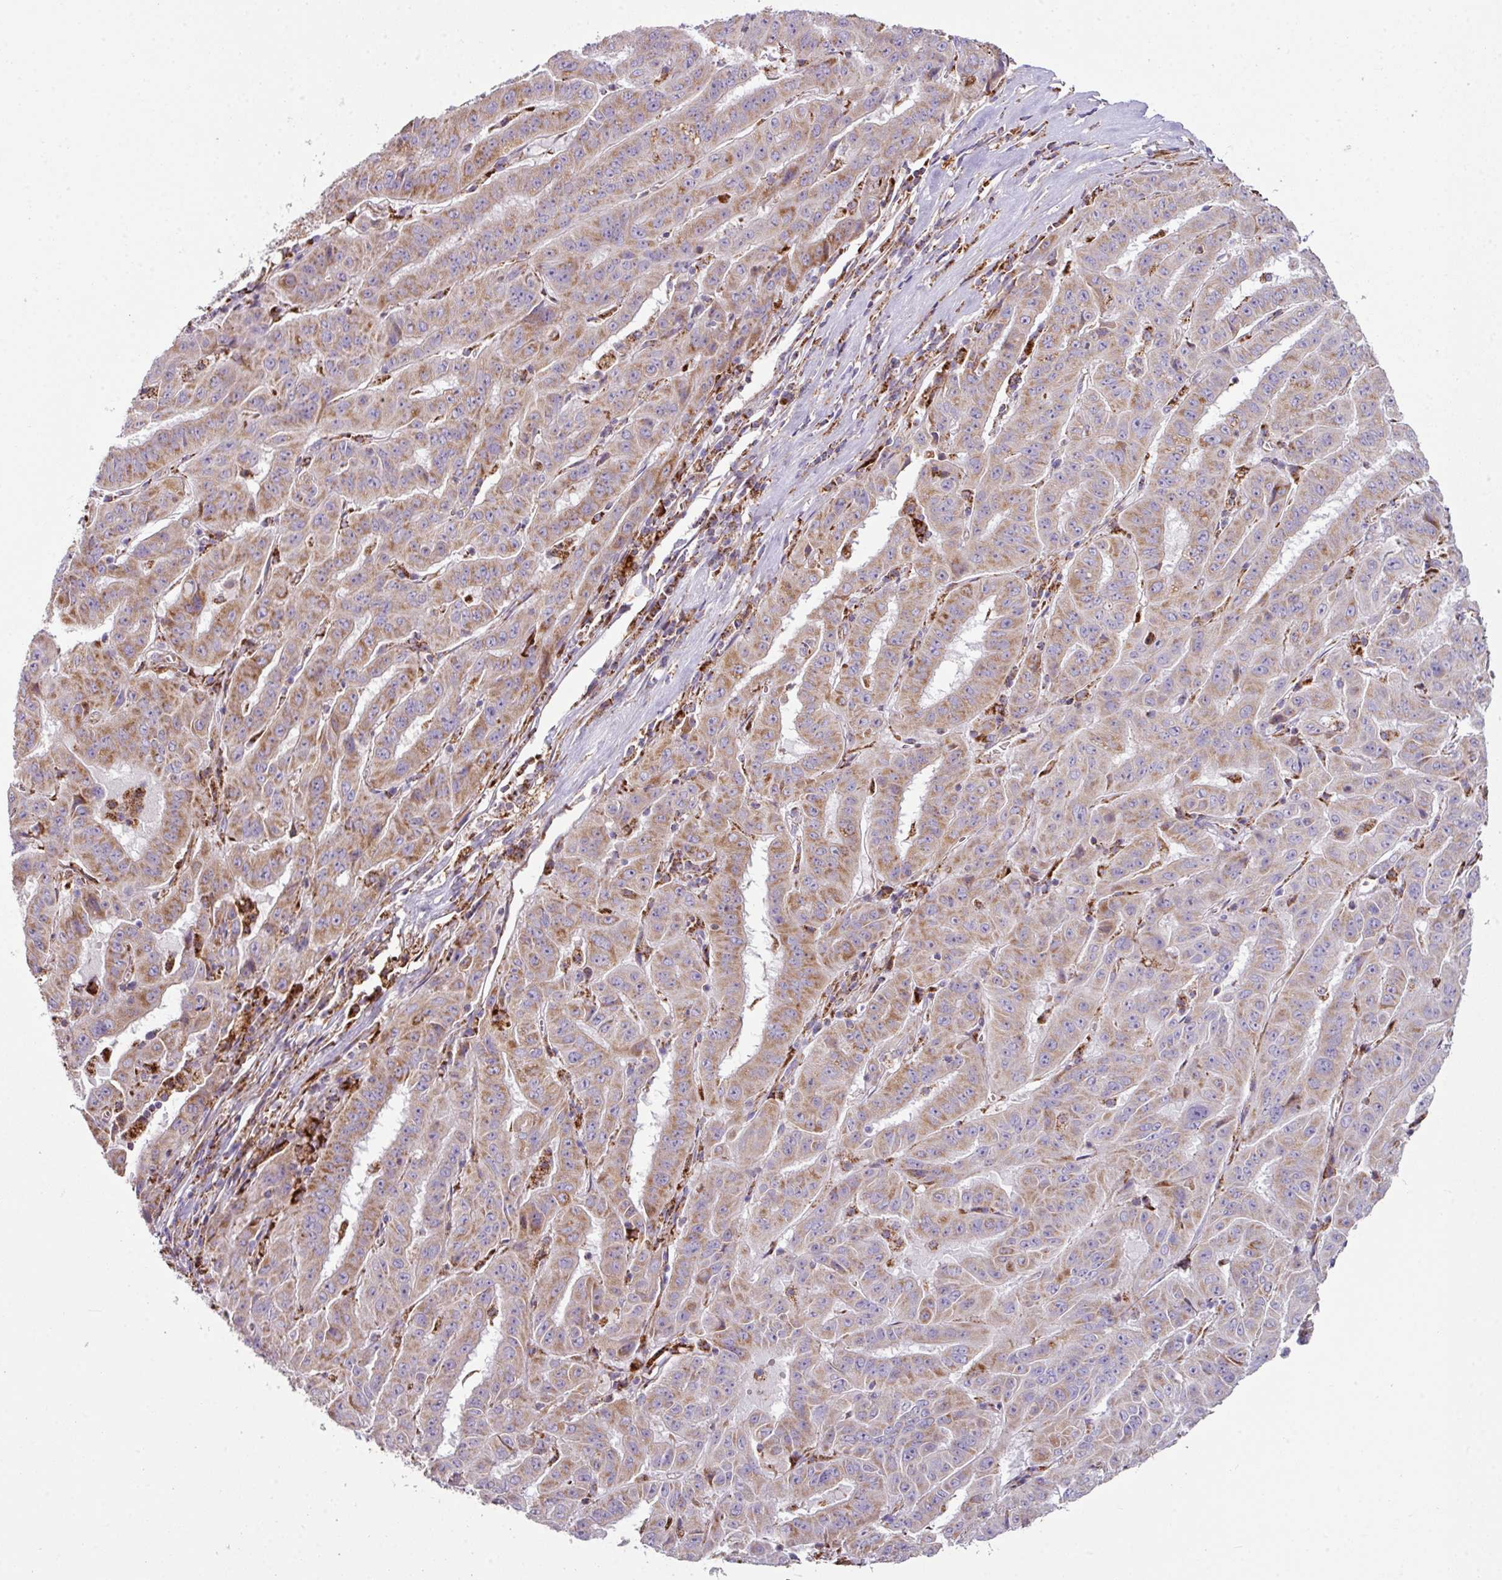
{"staining": {"intensity": "moderate", "quantity": ">75%", "location": "cytoplasmic/membranous"}, "tissue": "pancreatic cancer", "cell_type": "Tumor cells", "image_type": "cancer", "snomed": [{"axis": "morphology", "description": "Adenocarcinoma, NOS"}, {"axis": "topography", "description": "Pancreas"}], "caption": "High-magnification brightfield microscopy of pancreatic cancer stained with DAB (3,3'-diaminobenzidine) (brown) and counterstained with hematoxylin (blue). tumor cells exhibit moderate cytoplasmic/membranous positivity is present in about>75% of cells.", "gene": "SQOR", "patient": {"sex": "male", "age": 63}}